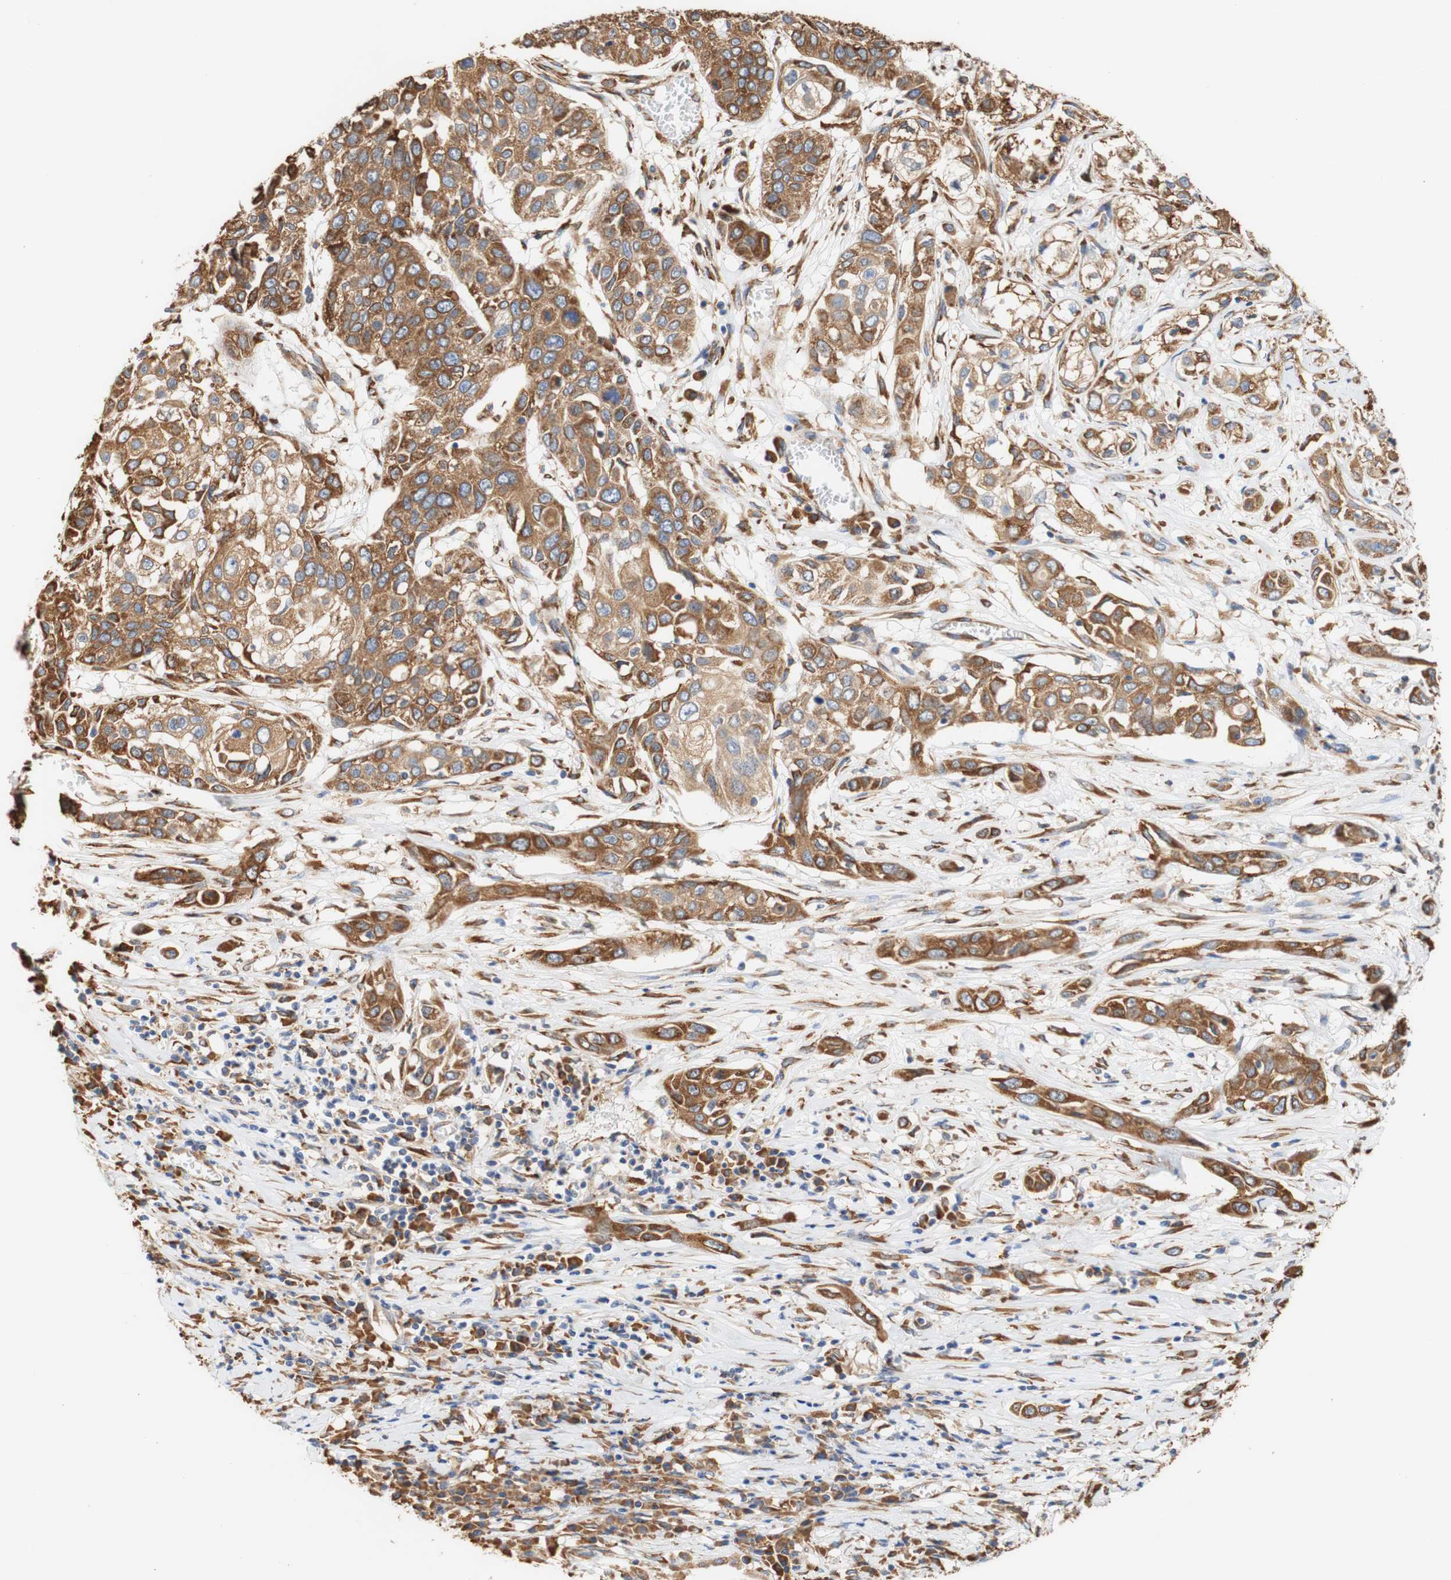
{"staining": {"intensity": "moderate", "quantity": ">75%", "location": "cytoplasmic/membranous"}, "tissue": "lung cancer", "cell_type": "Tumor cells", "image_type": "cancer", "snomed": [{"axis": "morphology", "description": "Squamous cell carcinoma, NOS"}, {"axis": "topography", "description": "Lung"}], "caption": "Tumor cells show medium levels of moderate cytoplasmic/membranous positivity in approximately >75% of cells in squamous cell carcinoma (lung).", "gene": "EIF2AK4", "patient": {"sex": "male", "age": 71}}